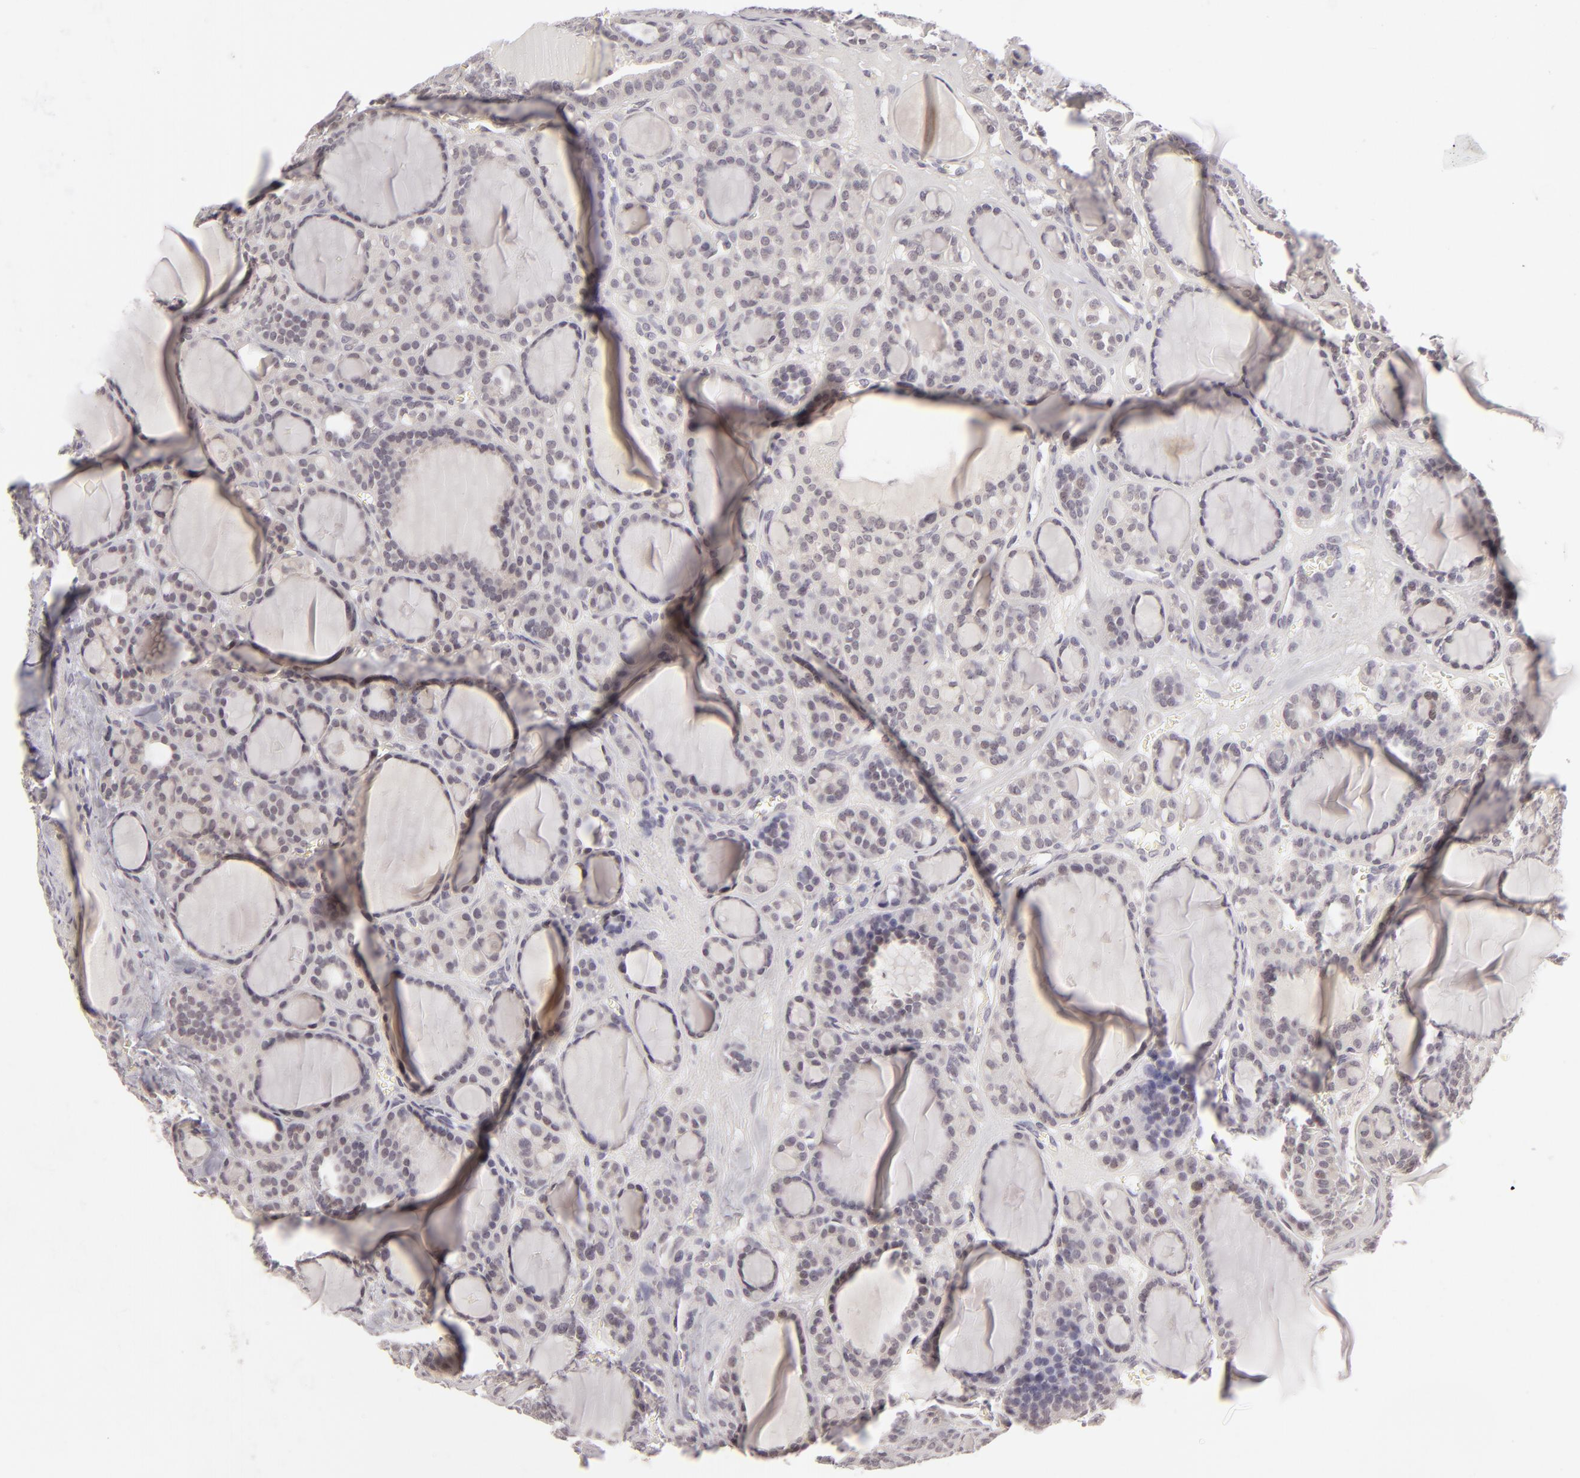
{"staining": {"intensity": "negative", "quantity": "none", "location": "none"}, "tissue": "thyroid cancer", "cell_type": "Tumor cells", "image_type": "cancer", "snomed": [{"axis": "morphology", "description": "Follicular adenoma carcinoma, NOS"}, {"axis": "topography", "description": "Thyroid gland"}], "caption": "Protein analysis of thyroid cancer exhibits no significant positivity in tumor cells.", "gene": "DLG3", "patient": {"sex": "female", "age": 71}}